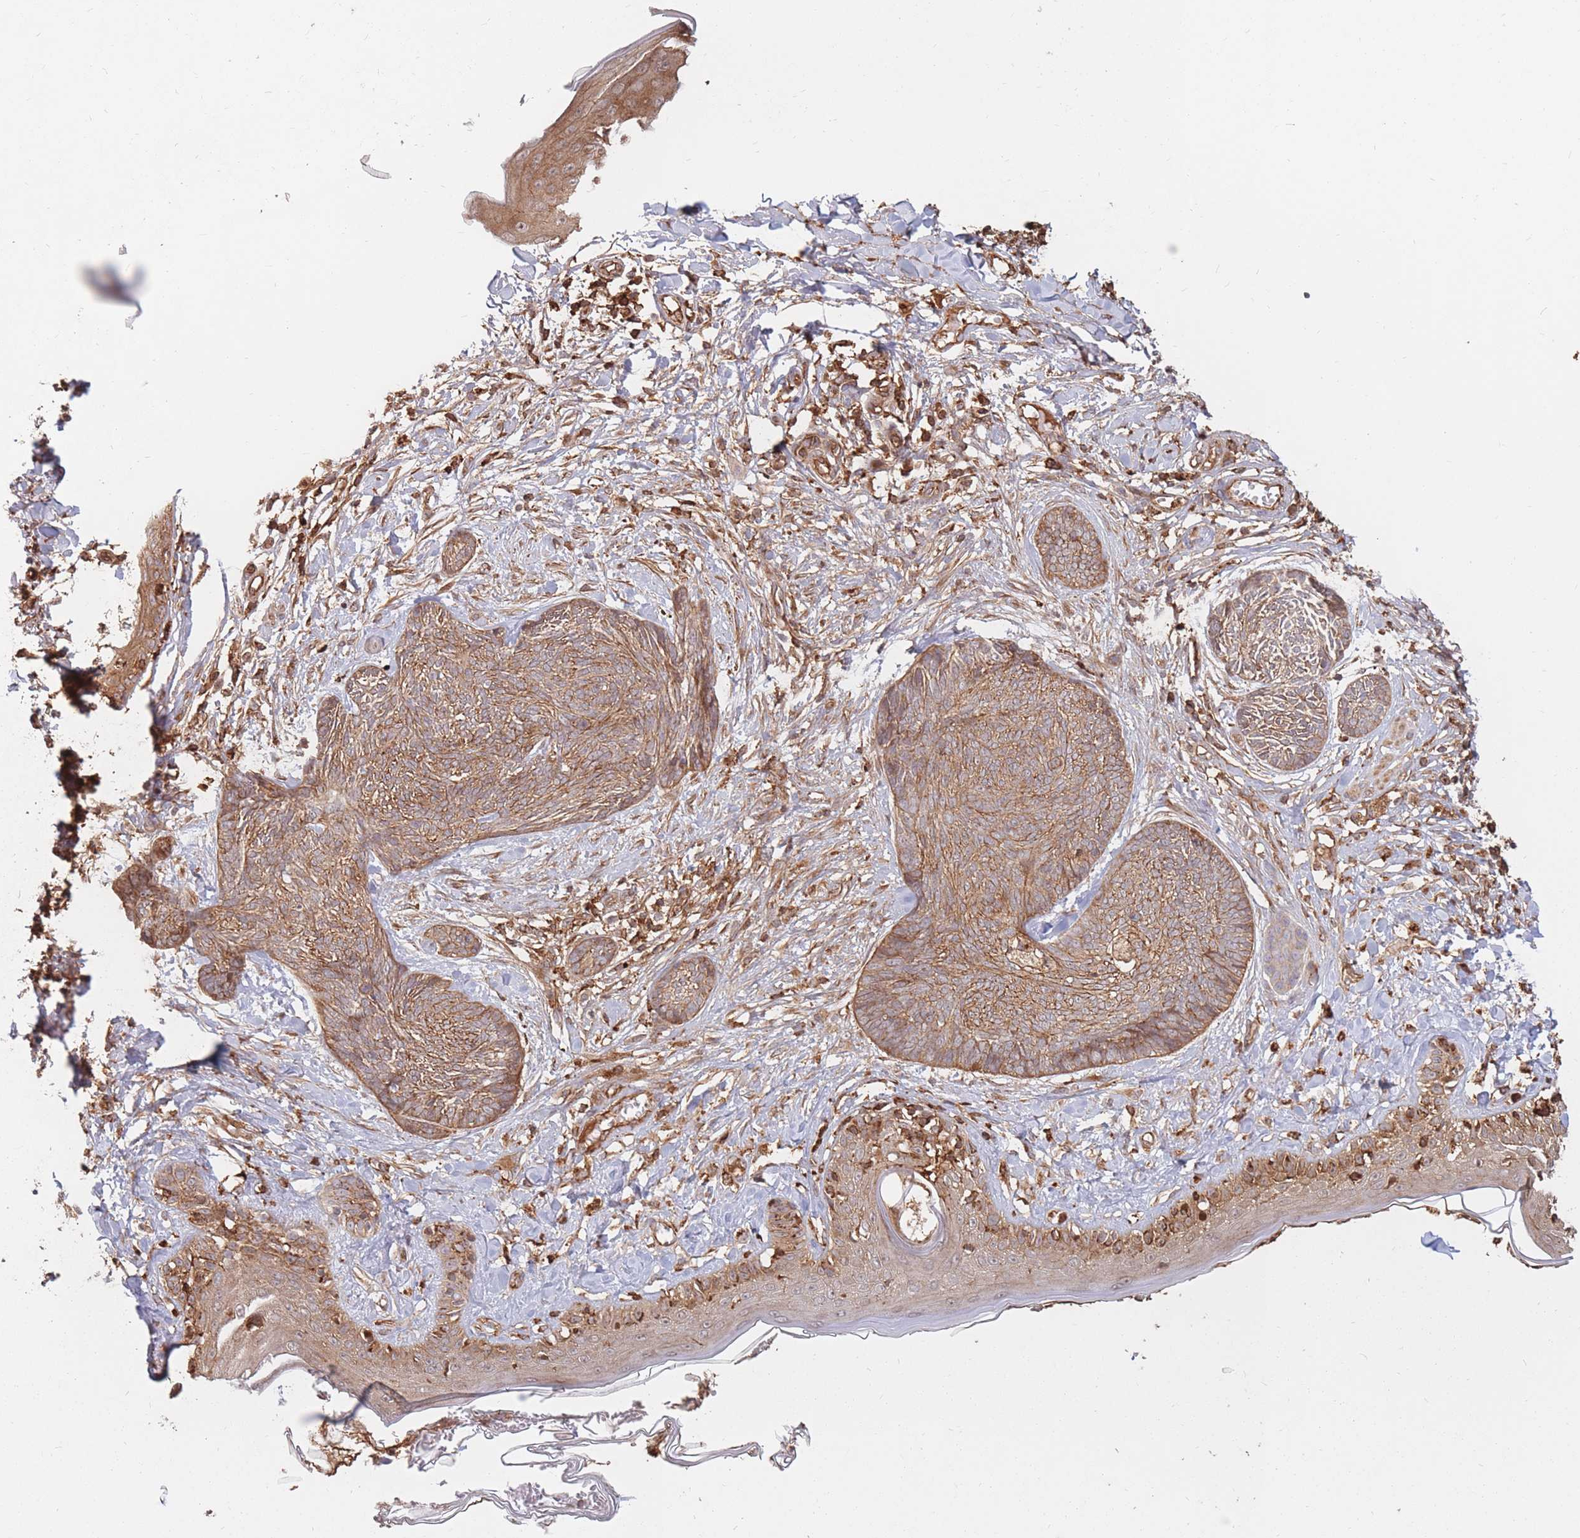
{"staining": {"intensity": "moderate", "quantity": ">75%", "location": "cytoplasmic/membranous"}, "tissue": "skin cancer", "cell_type": "Tumor cells", "image_type": "cancer", "snomed": [{"axis": "morphology", "description": "Basal cell carcinoma"}, {"axis": "topography", "description": "Skin"}], "caption": "Basal cell carcinoma (skin) tissue shows moderate cytoplasmic/membranous positivity in approximately >75% of tumor cells, visualized by immunohistochemistry.", "gene": "RASSF2", "patient": {"sex": "male", "age": 73}}